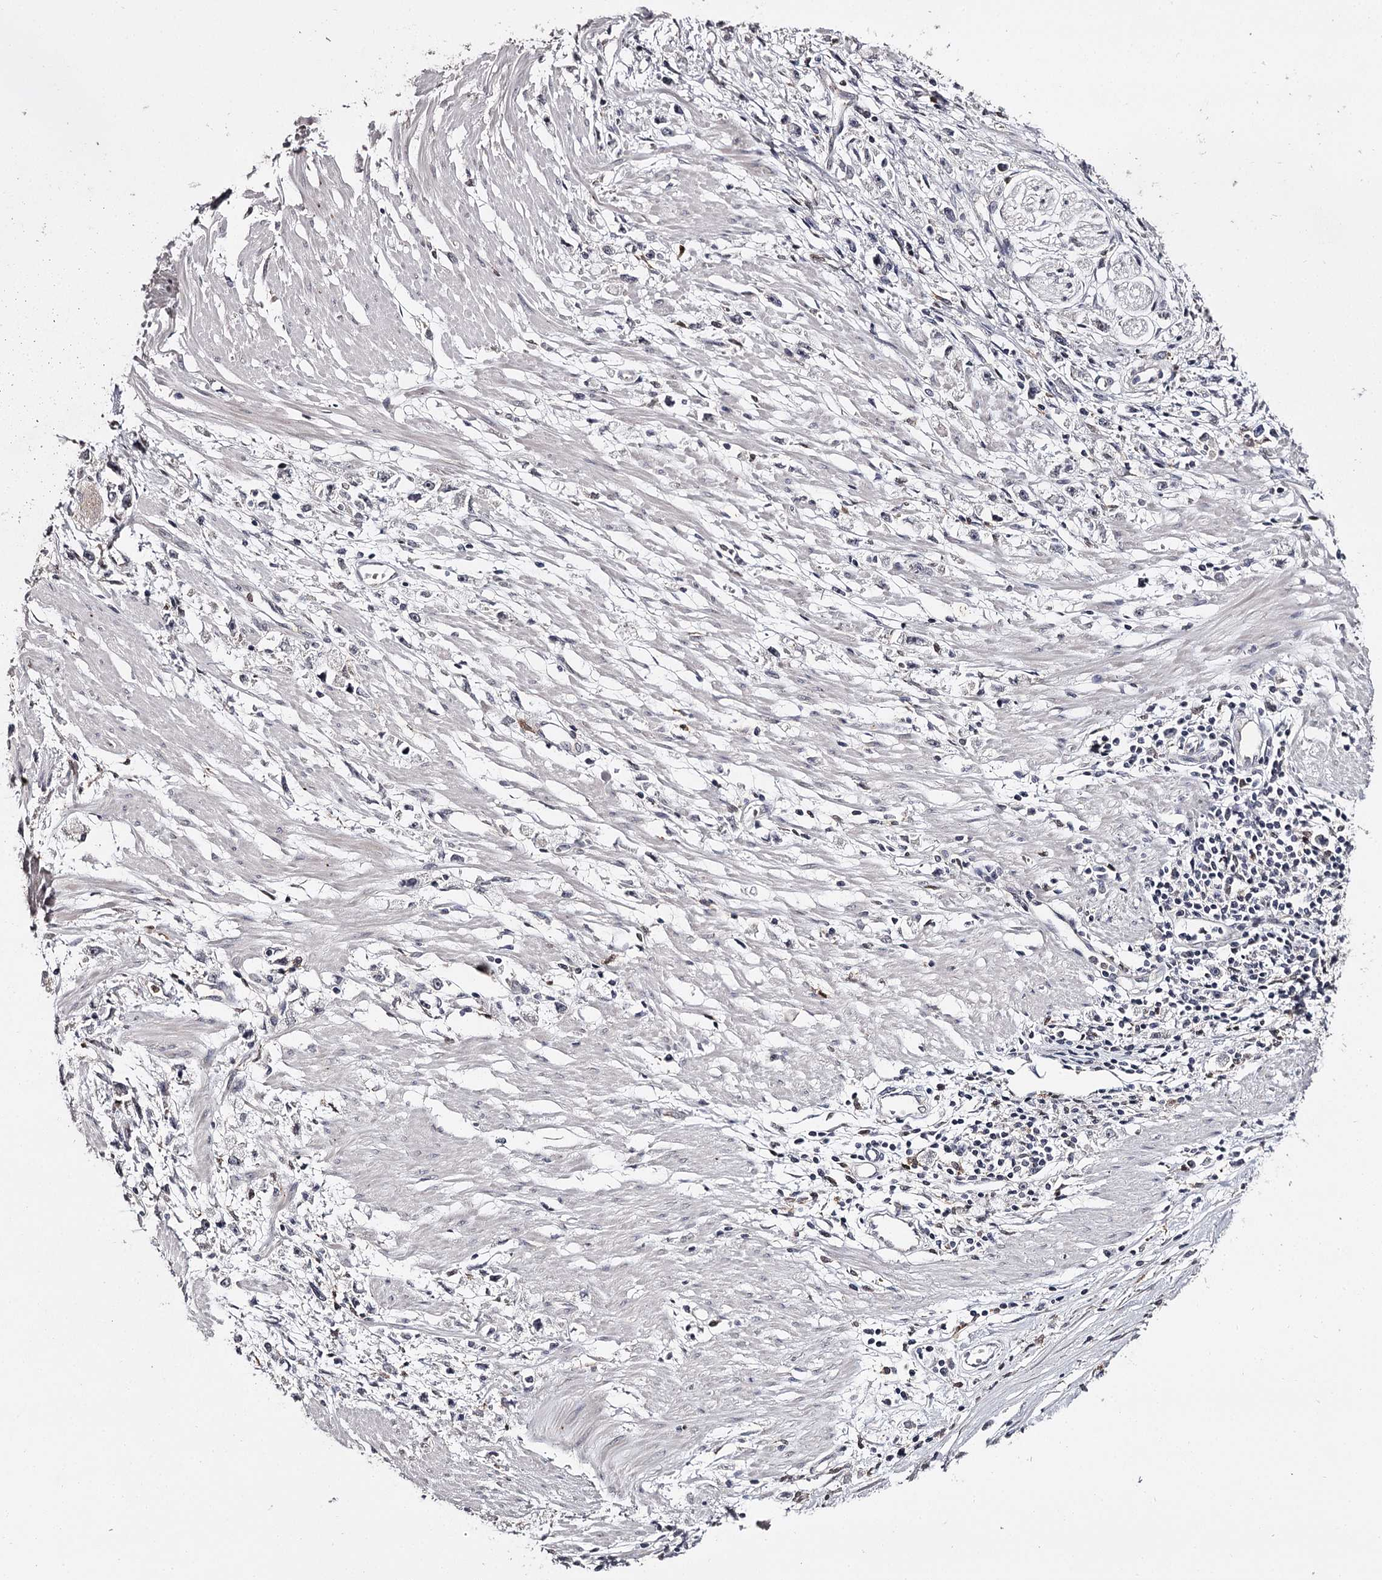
{"staining": {"intensity": "negative", "quantity": "none", "location": "none"}, "tissue": "stomach cancer", "cell_type": "Tumor cells", "image_type": "cancer", "snomed": [{"axis": "morphology", "description": "Adenocarcinoma, NOS"}, {"axis": "topography", "description": "Stomach"}], "caption": "Immunohistochemistry (IHC) micrograph of neoplastic tissue: human stomach cancer stained with DAB demonstrates no significant protein staining in tumor cells. Nuclei are stained in blue.", "gene": "SLC32A1", "patient": {"sex": "female", "age": 59}}